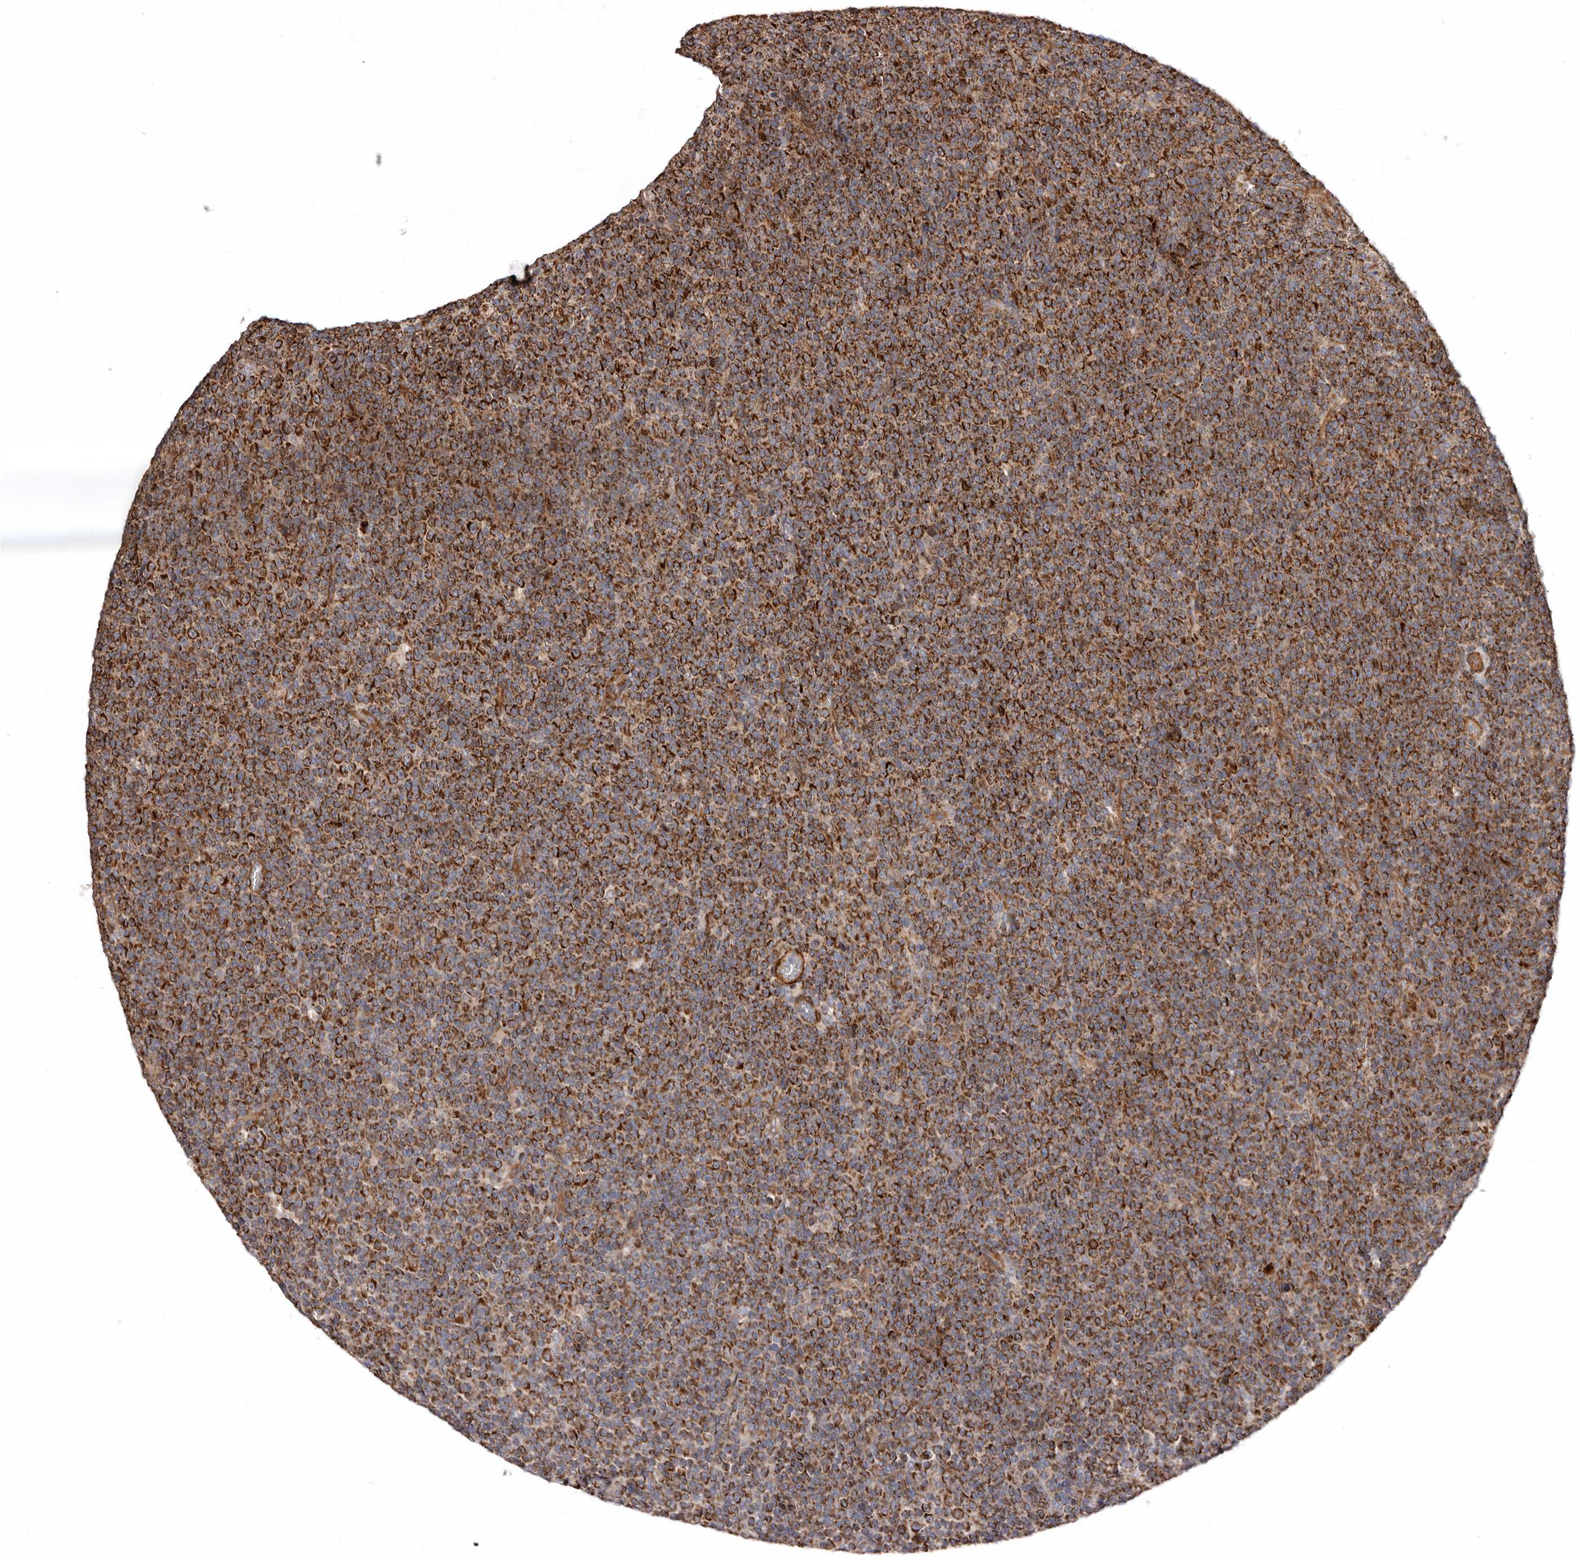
{"staining": {"intensity": "strong", "quantity": ">75%", "location": "cytoplasmic/membranous"}, "tissue": "lymphoma", "cell_type": "Tumor cells", "image_type": "cancer", "snomed": [{"axis": "morphology", "description": "Malignant lymphoma, non-Hodgkin's type, Low grade"}, {"axis": "topography", "description": "Lymph node"}], "caption": "A high-resolution micrograph shows IHC staining of lymphoma, which reveals strong cytoplasmic/membranous positivity in approximately >75% of tumor cells. (DAB = brown stain, brightfield microscopy at high magnification).", "gene": "PROKR1", "patient": {"sex": "female", "age": 67}}